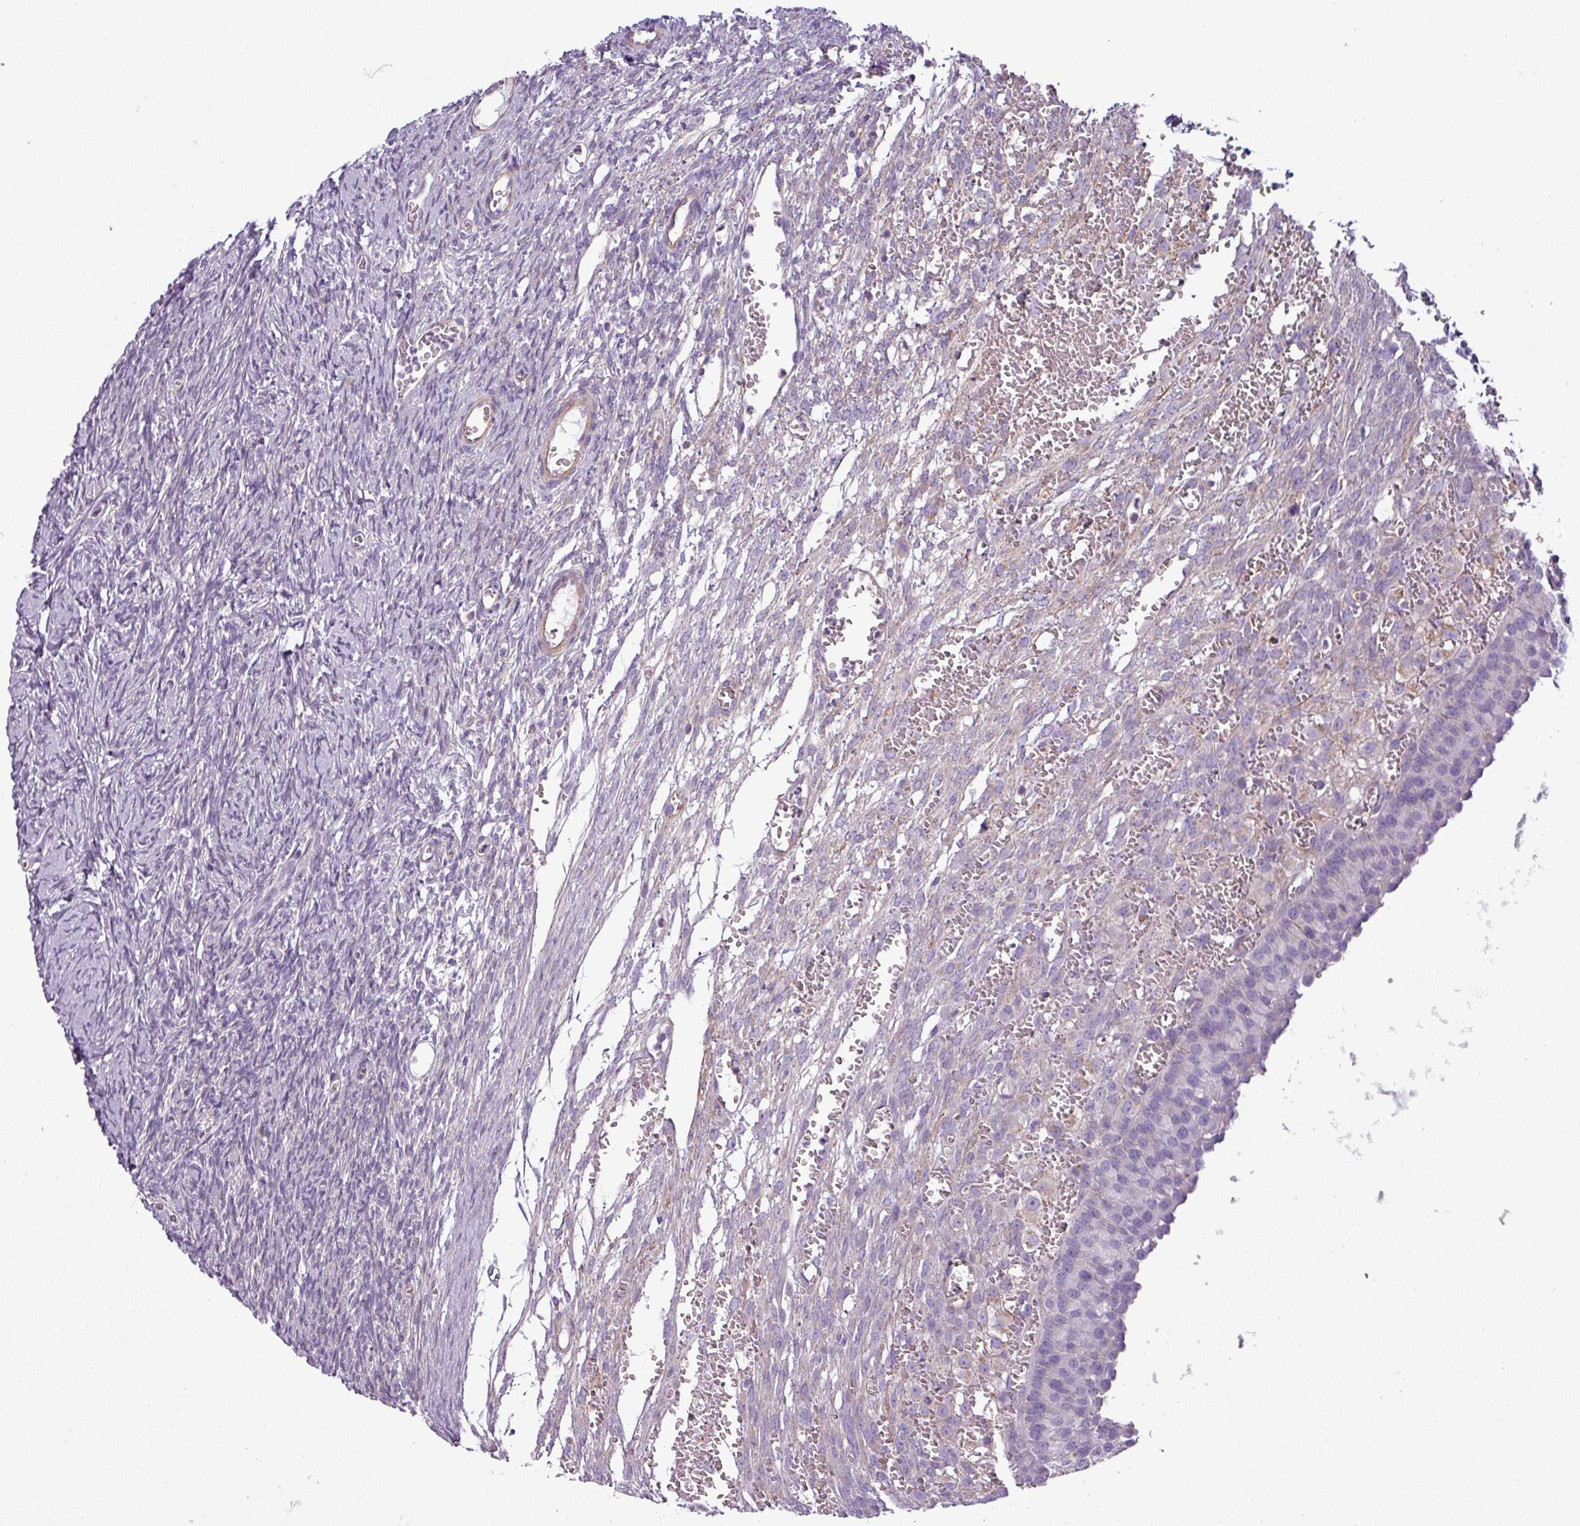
{"staining": {"intensity": "negative", "quantity": "none", "location": "none"}, "tissue": "ovary", "cell_type": "Ovarian stroma cells", "image_type": "normal", "snomed": [{"axis": "morphology", "description": "Normal tissue, NOS"}, {"axis": "topography", "description": "Ovary"}], "caption": "Immunohistochemistry photomicrograph of benign ovary stained for a protein (brown), which demonstrates no positivity in ovarian stroma cells.", "gene": "BTN2A2", "patient": {"sex": "female", "age": 39}}